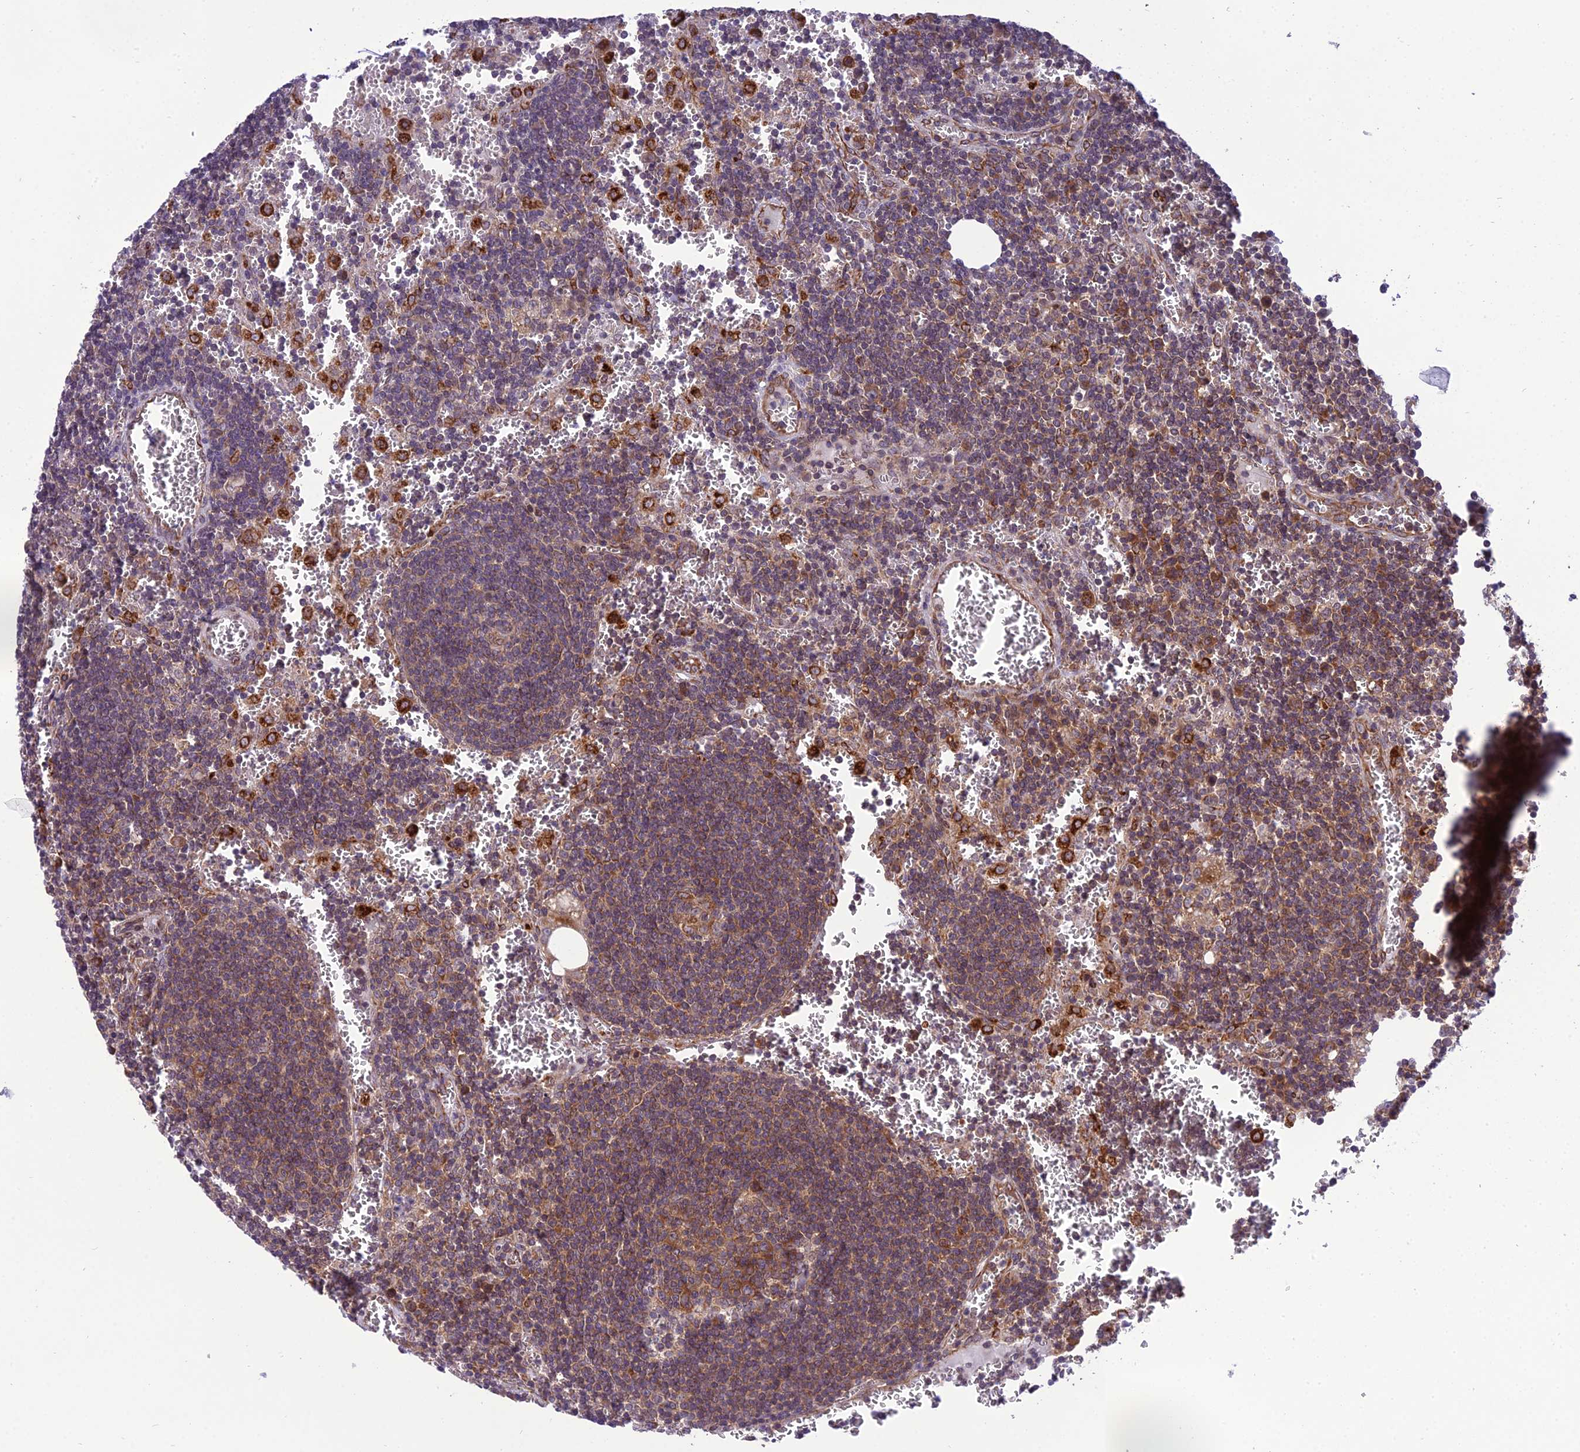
{"staining": {"intensity": "moderate", "quantity": ">75%", "location": "cytoplasmic/membranous"}, "tissue": "lymph node", "cell_type": "Germinal center cells", "image_type": "normal", "snomed": [{"axis": "morphology", "description": "Normal tissue, NOS"}, {"axis": "topography", "description": "Lymph node"}], "caption": "Germinal center cells display medium levels of moderate cytoplasmic/membranous positivity in about >75% of cells in normal human lymph node.", "gene": "DHCR7", "patient": {"sex": "female", "age": 73}}